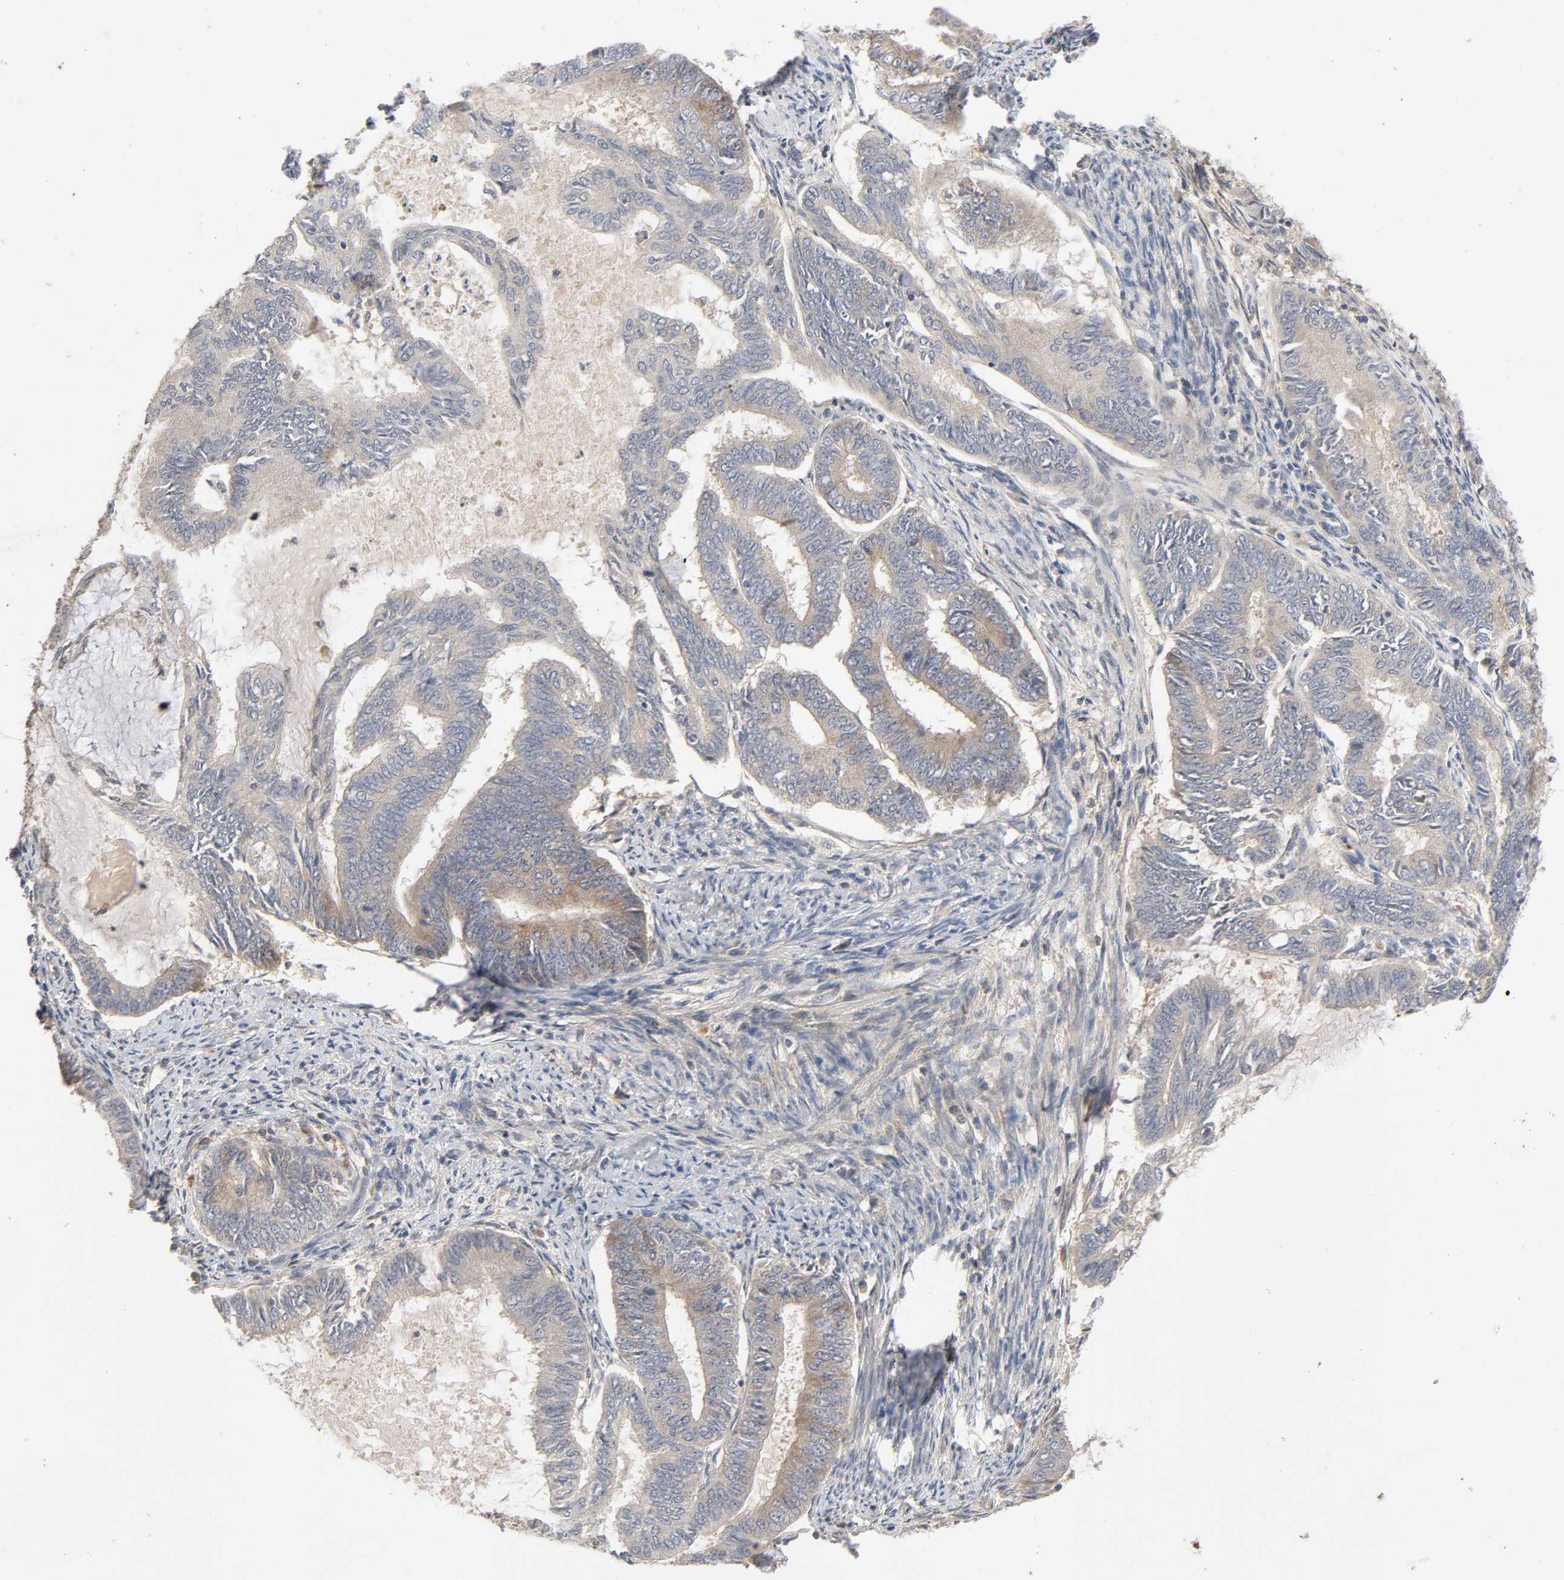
{"staining": {"intensity": "moderate", "quantity": "25%-75%", "location": "cytoplasmic/membranous"}, "tissue": "endometrial cancer", "cell_type": "Tumor cells", "image_type": "cancer", "snomed": [{"axis": "morphology", "description": "Adenocarcinoma, NOS"}, {"axis": "topography", "description": "Endometrium"}], "caption": "Immunohistochemistry (IHC) image of adenocarcinoma (endometrial) stained for a protein (brown), which shows medium levels of moderate cytoplasmic/membranous positivity in about 25%-75% of tumor cells.", "gene": "CPB2", "patient": {"sex": "female", "age": 86}}